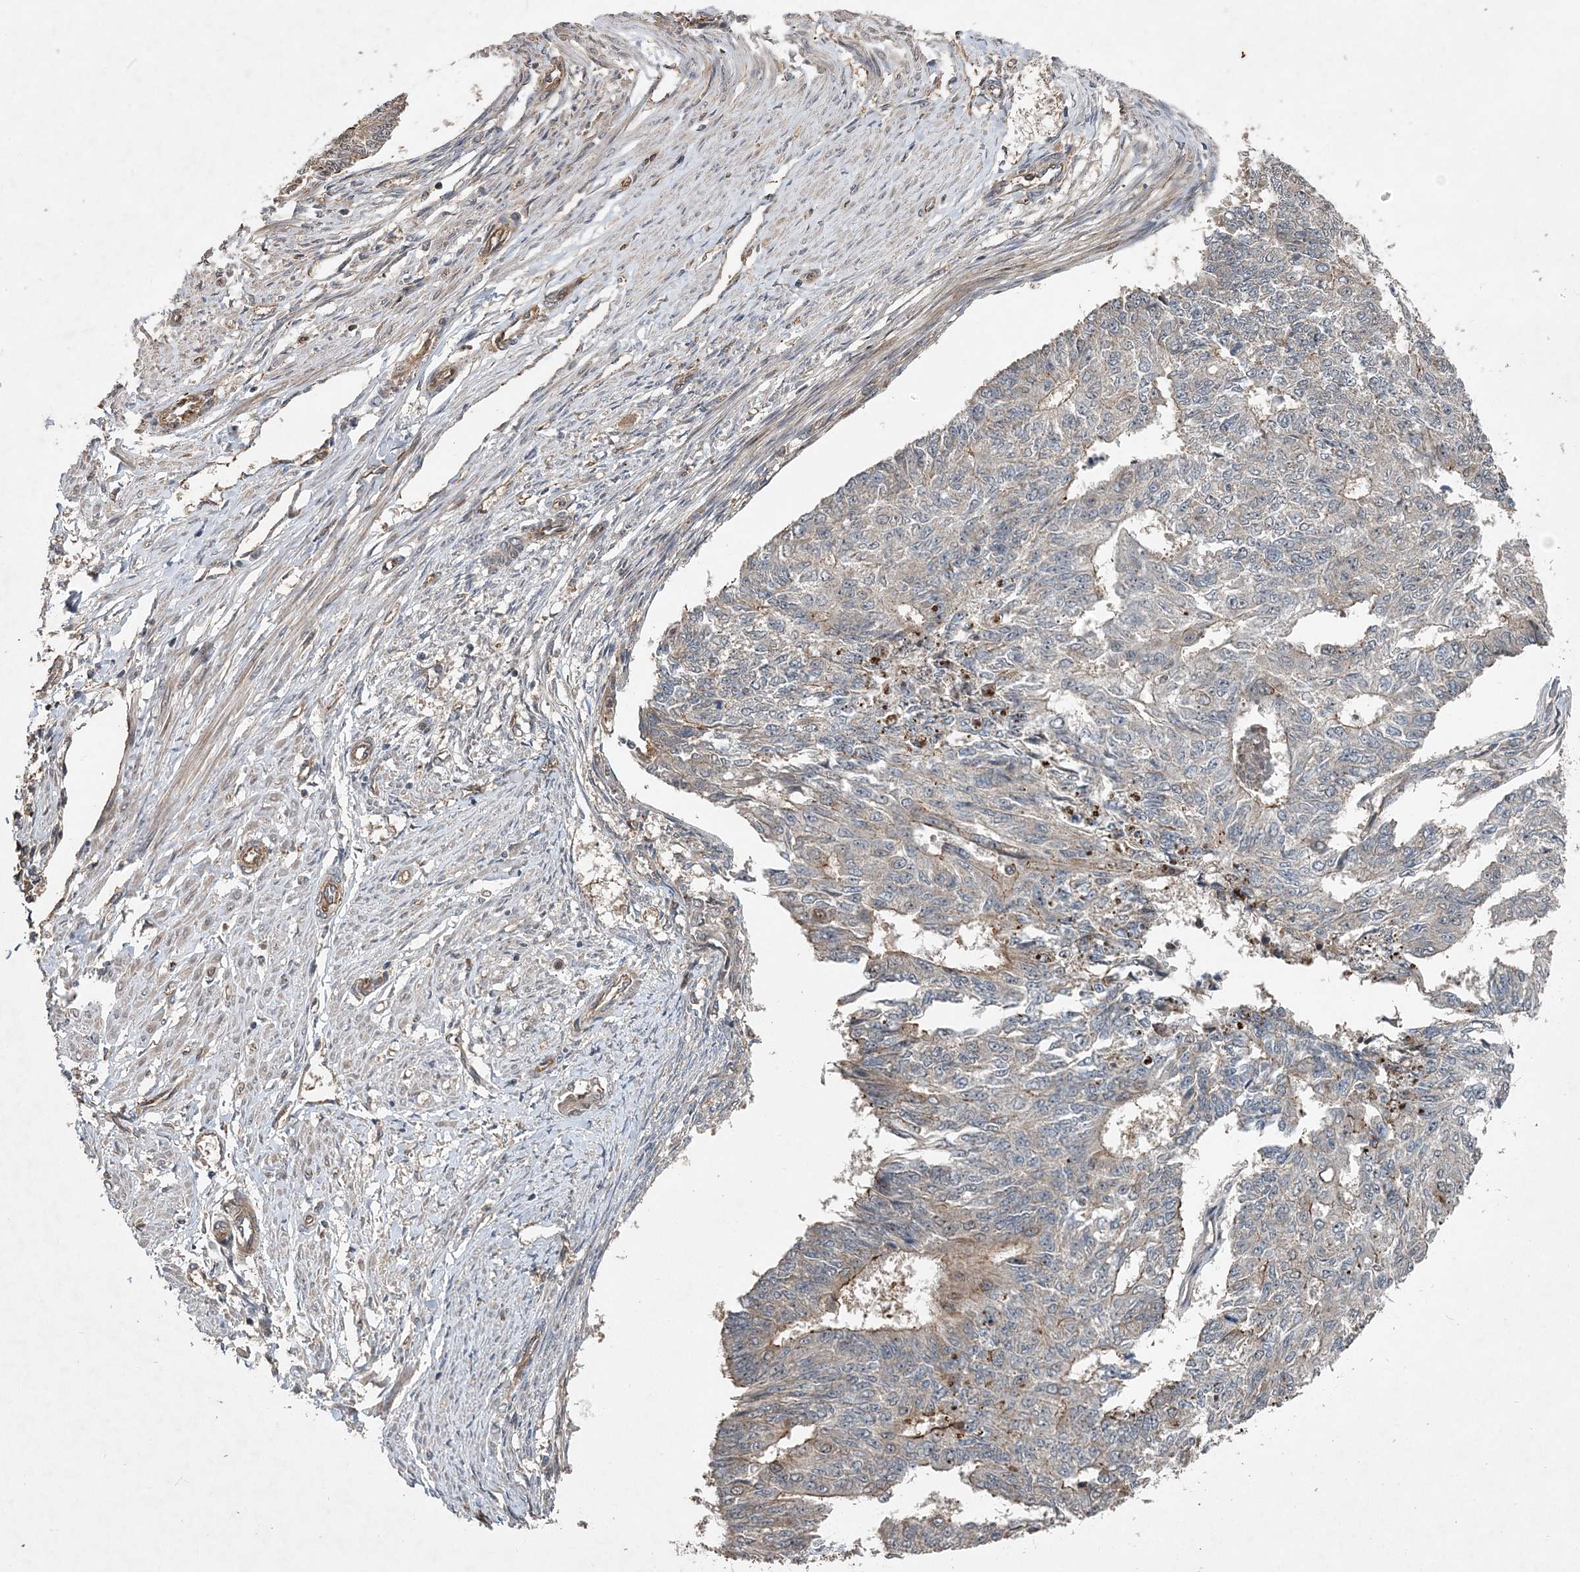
{"staining": {"intensity": "moderate", "quantity": "<25%", "location": "cytoplasmic/membranous"}, "tissue": "endometrial cancer", "cell_type": "Tumor cells", "image_type": "cancer", "snomed": [{"axis": "morphology", "description": "Adenocarcinoma, NOS"}, {"axis": "topography", "description": "Endometrium"}], "caption": "Tumor cells reveal moderate cytoplasmic/membranous expression in approximately <25% of cells in endometrial cancer (adenocarcinoma). (brown staining indicates protein expression, while blue staining denotes nuclei).", "gene": "HYCC2", "patient": {"sex": "female", "age": 32}}